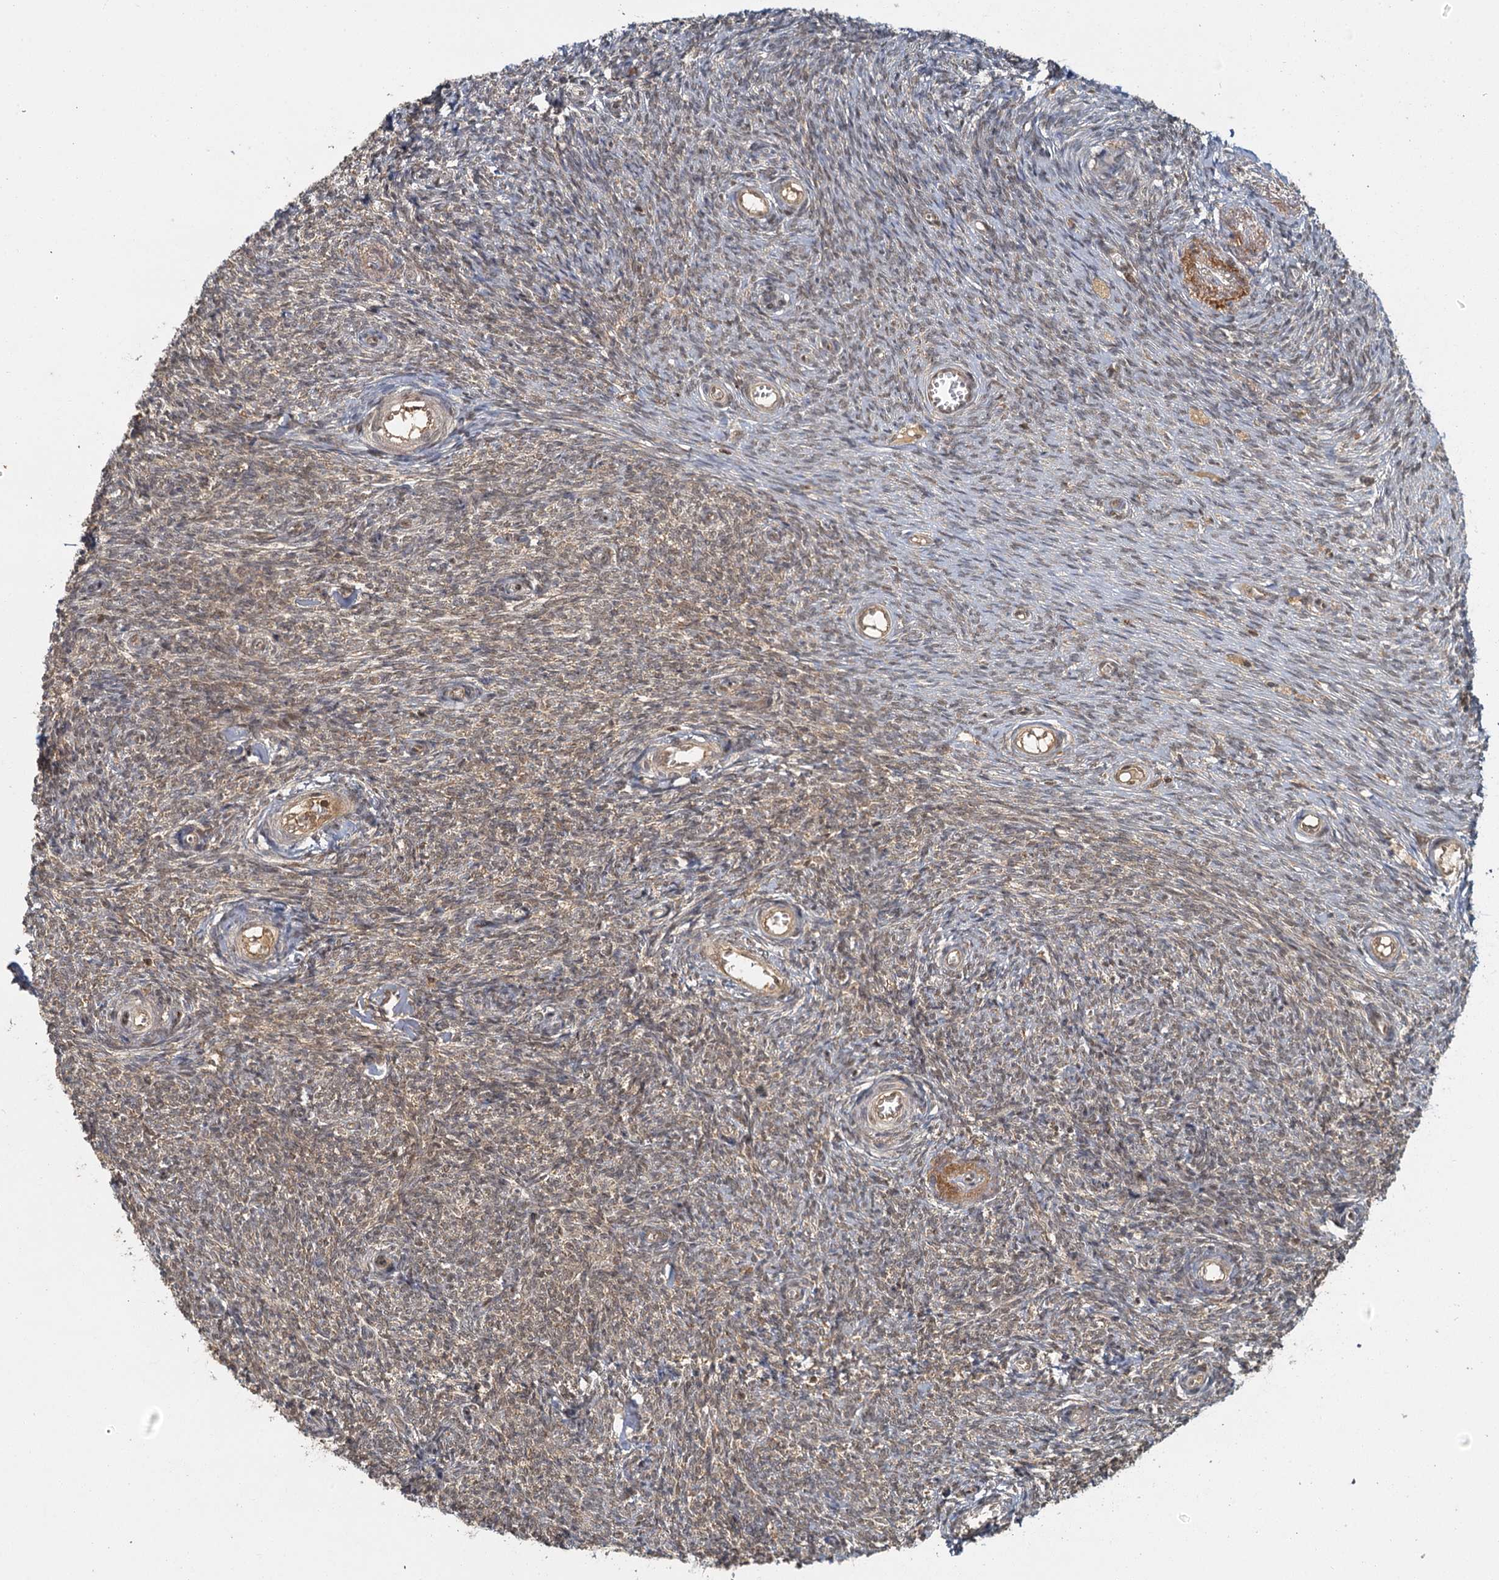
{"staining": {"intensity": "weak", "quantity": ">75%", "location": "cytoplasmic/membranous"}, "tissue": "ovary", "cell_type": "Ovarian stroma cells", "image_type": "normal", "snomed": [{"axis": "morphology", "description": "Normal tissue, NOS"}, {"axis": "topography", "description": "Ovary"}], "caption": "Ovarian stroma cells reveal weak cytoplasmic/membranous expression in about >75% of cells in normal ovary.", "gene": "ZNF549", "patient": {"sex": "female", "age": 44}}